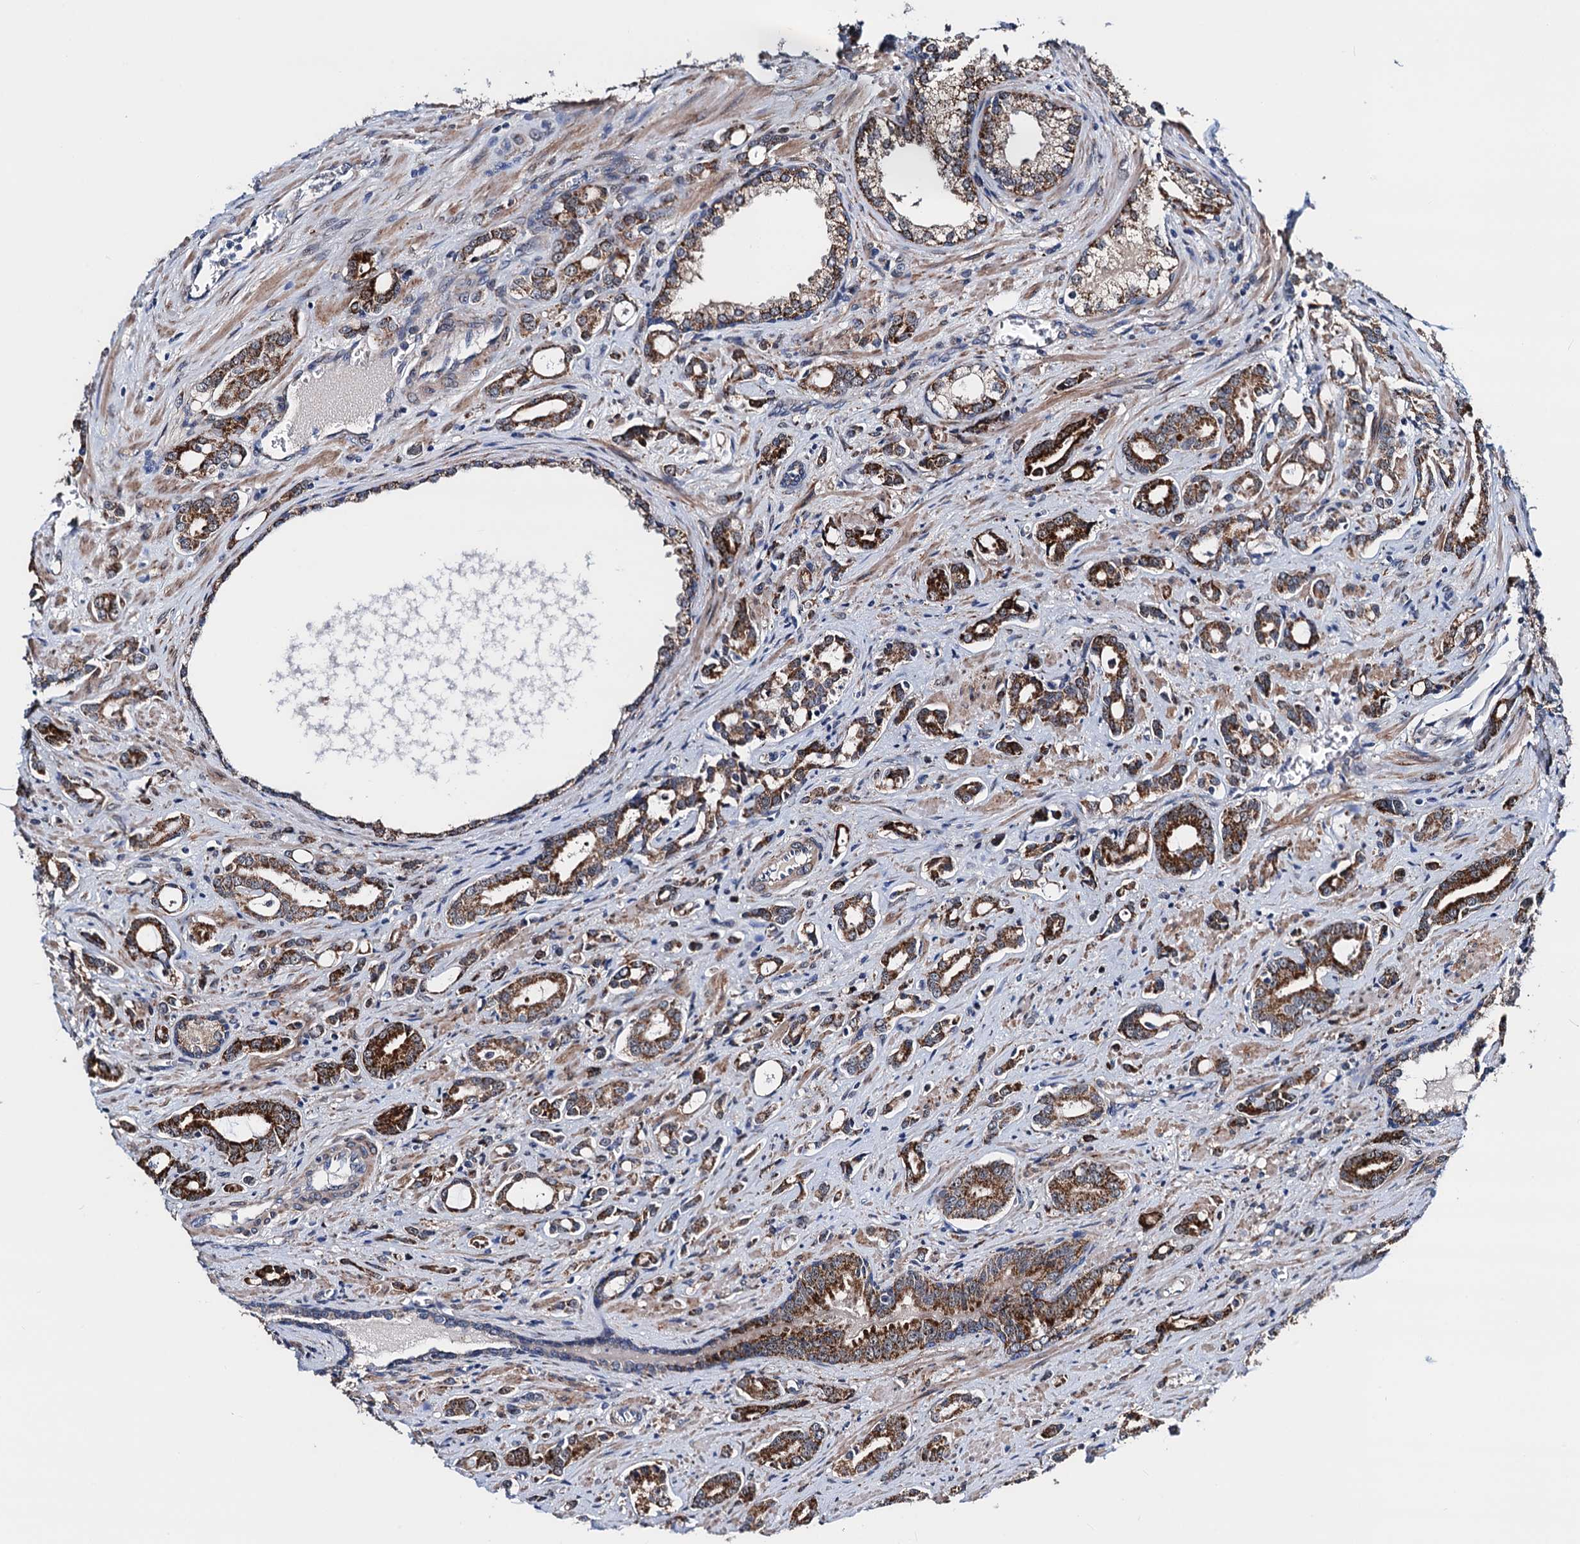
{"staining": {"intensity": "strong", "quantity": ">75%", "location": "cytoplasmic/membranous"}, "tissue": "prostate cancer", "cell_type": "Tumor cells", "image_type": "cancer", "snomed": [{"axis": "morphology", "description": "Adenocarcinoma, High grade"}, {"axis": "topography", "description": "Prostate"}], "caption": "Strong cytoplasmic/membranous staining is appreciated in approximately >75% of tumor cells in prostate cancer (high-grade adenocarcinoma).", "gene": "COA4", "patient": {"sex": "male", "age": 72}}